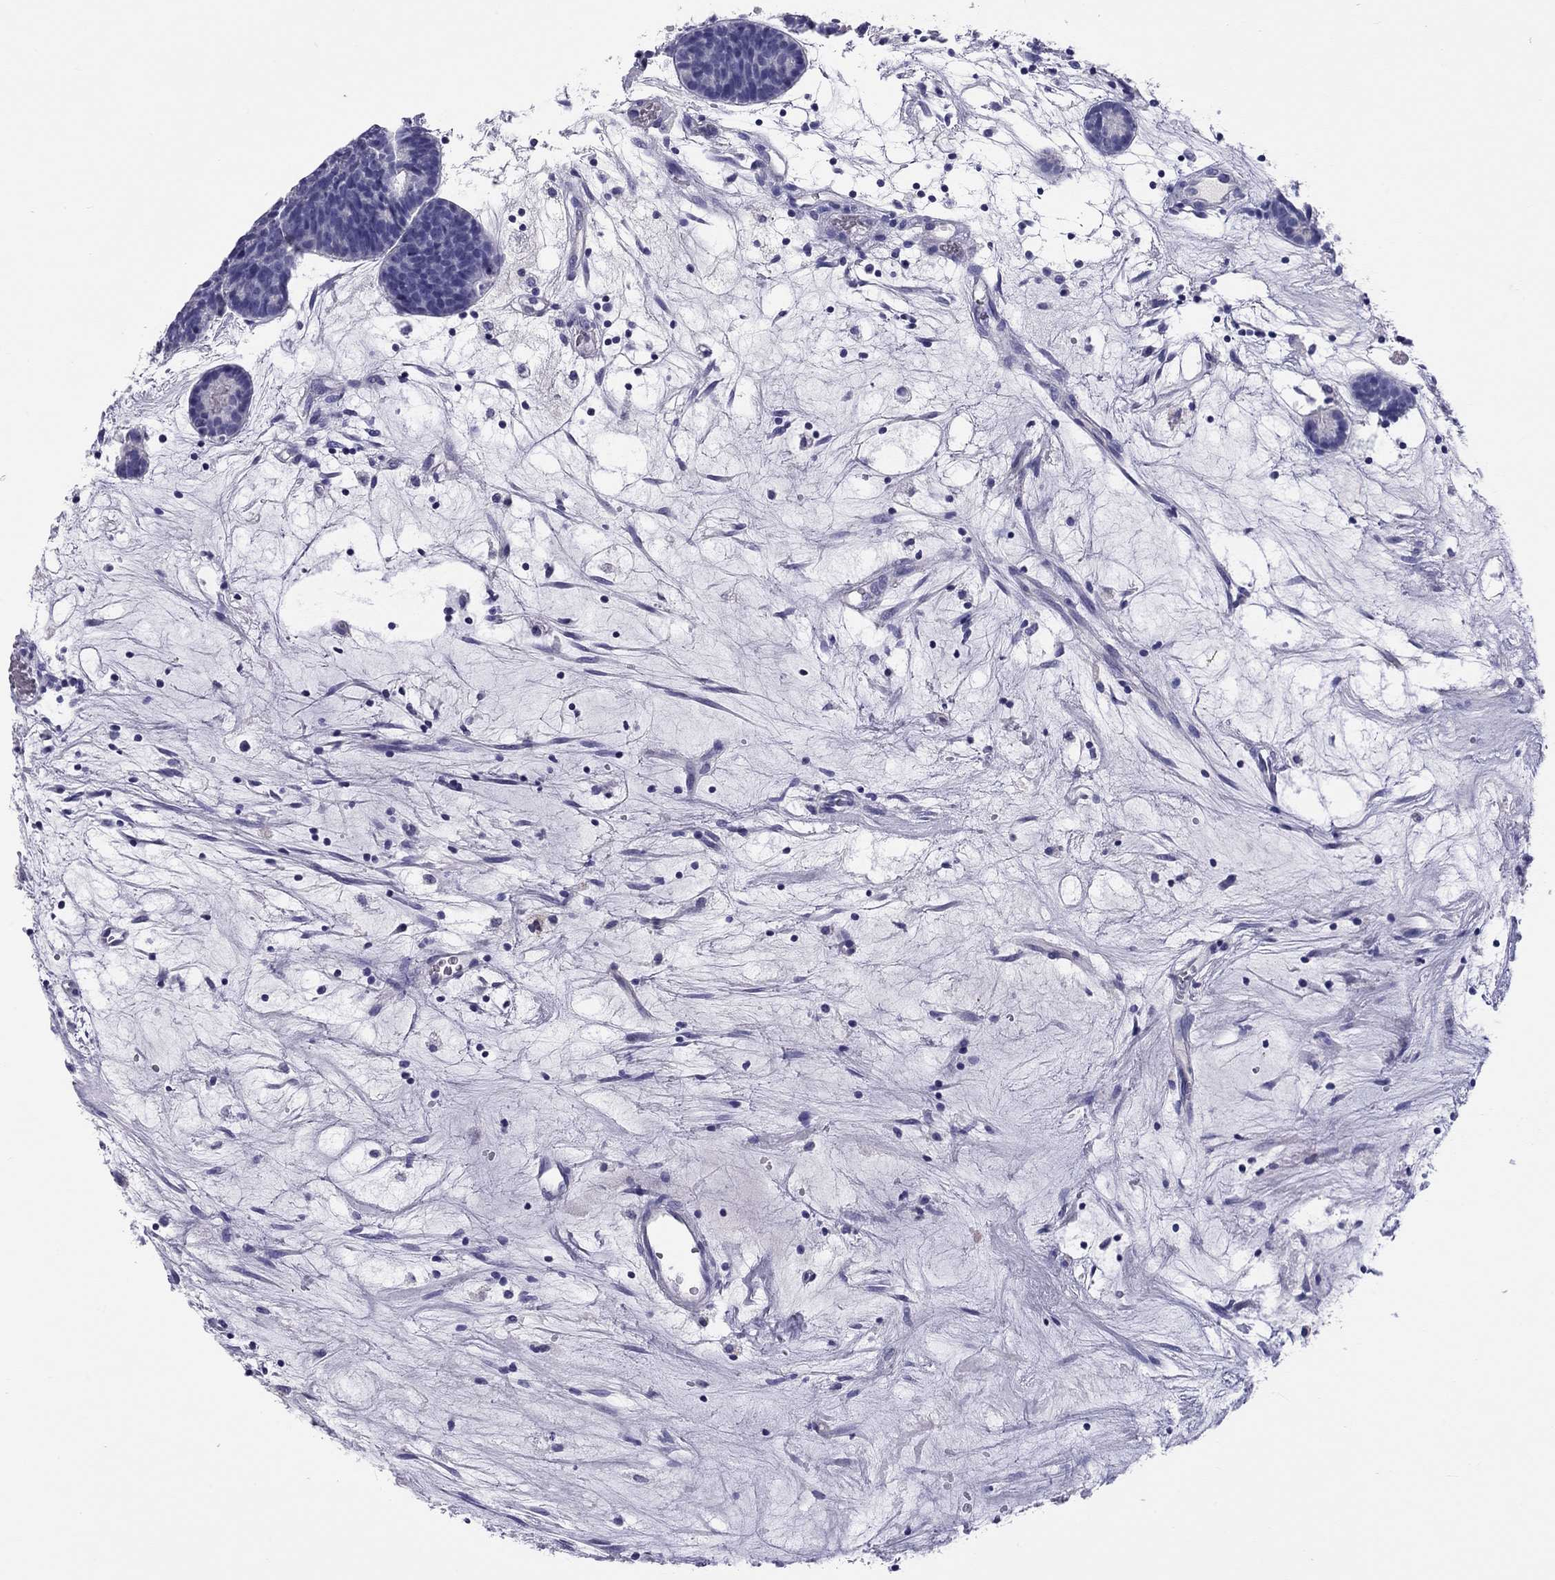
{"staining": {"intensity": "negative", "quantity": "none", "location": "none"}, "tissue": "head and neck cancer", "cell_type": "Tumor cells", "image_type": "cancer", "snomed": [{"axis": "morphology", "description": "Adenocarcinoma, NOS"}, {"axis": "topography", "description": "Head-Neck"}], "caption": "DAB (3,3'-diaminobenzidine) immunohistochemical staining of head and neck cancer reveals no significant expression in tumor cells.", "gene": "CALHM1", "patient": {"sex": "female", "age": 81}}